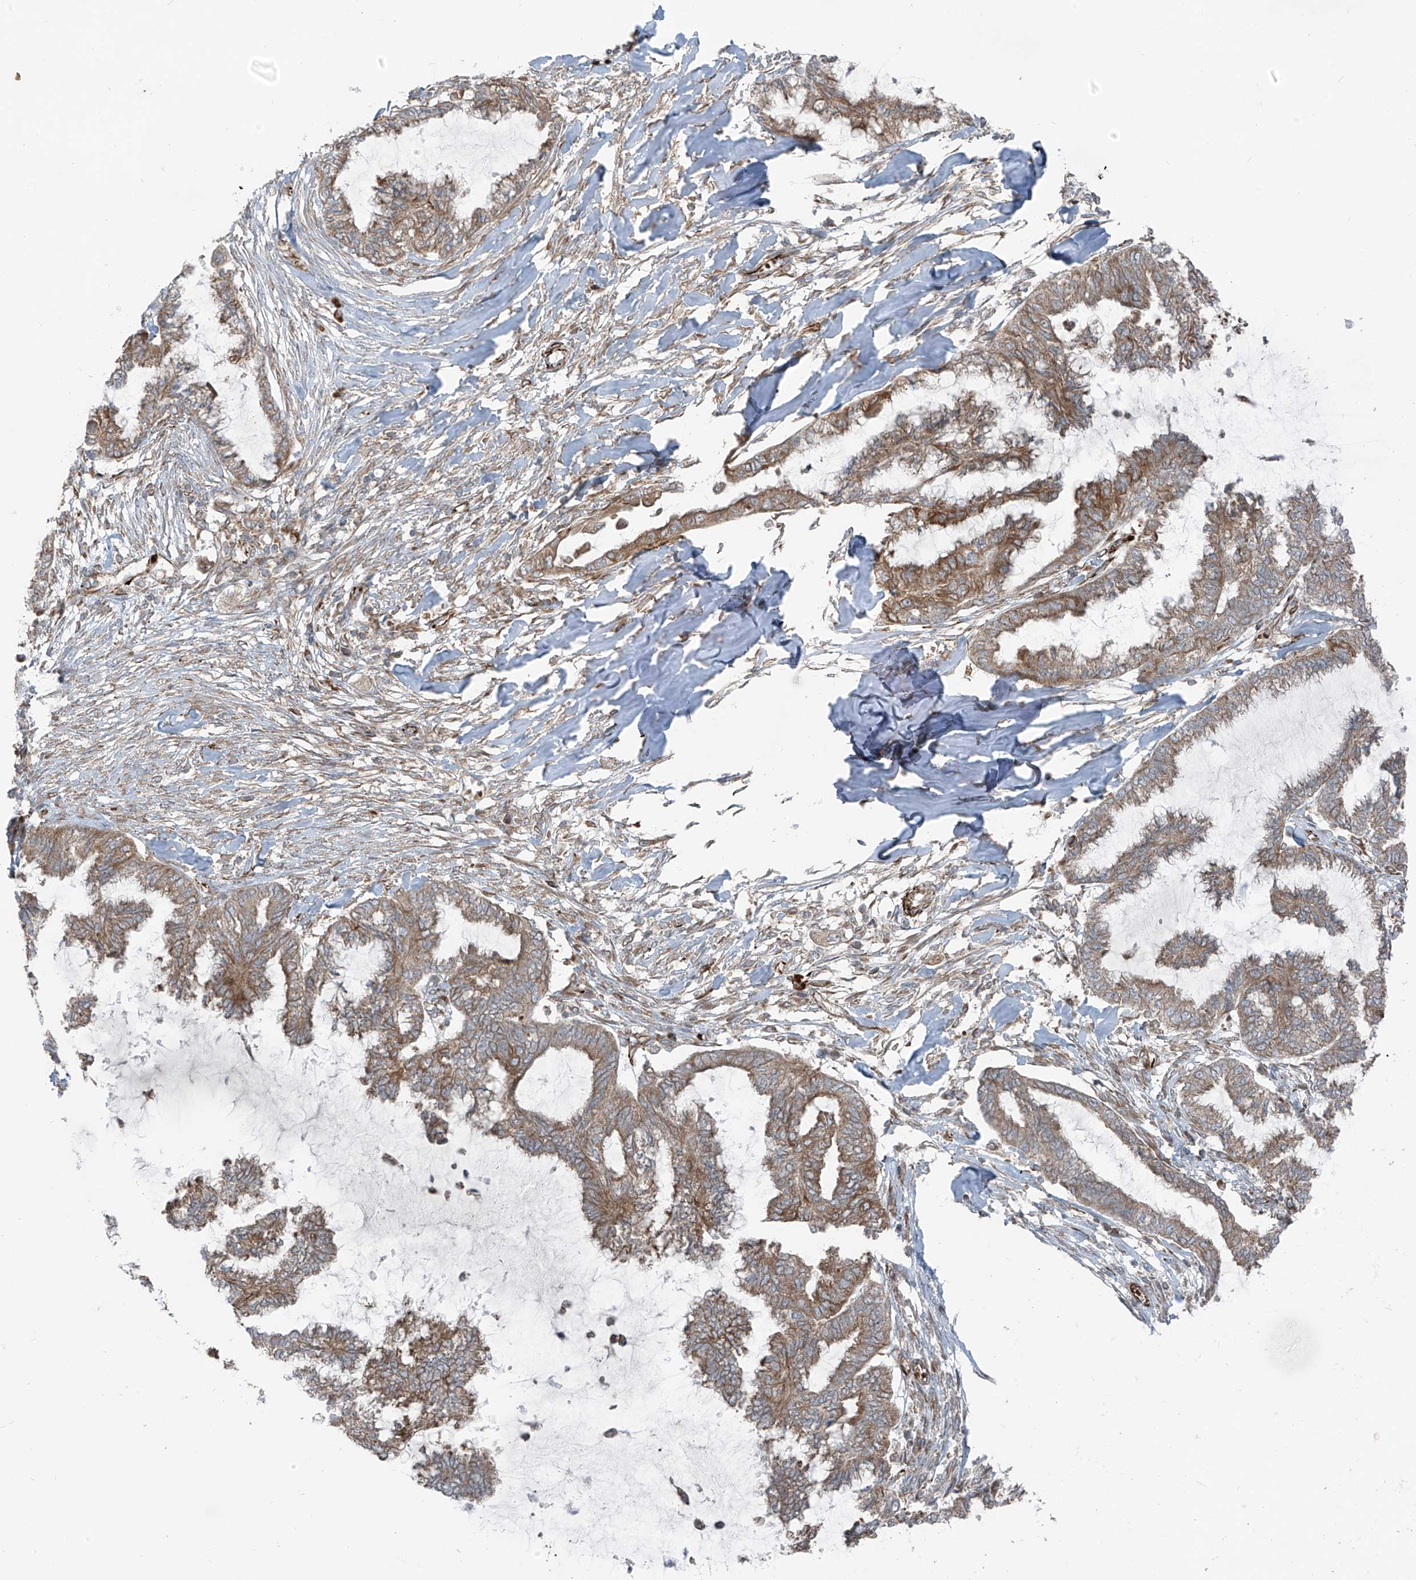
{"staining": {"intensity": "moderate", "quantity": ">75%", "location": "cytoplasmic/membranous"}, "tissue": "endometrial cancer", "cell_type": "Tumor cells", "image_type": "cancer", "snomed": [{"axis": "morphology", "description": "Adenocarcinoma, NOS"}, {"axis": "topography", "description": "Endometrium"}], "caption": "Immunohistochemistry of endometrial adenocarcinoma shows medium levels of moderate cytoplasmic/membranous expression in about >75% of tumor cells.", "gene": "ERLEC1", "patient": {"sex": "female", "age": 86}}